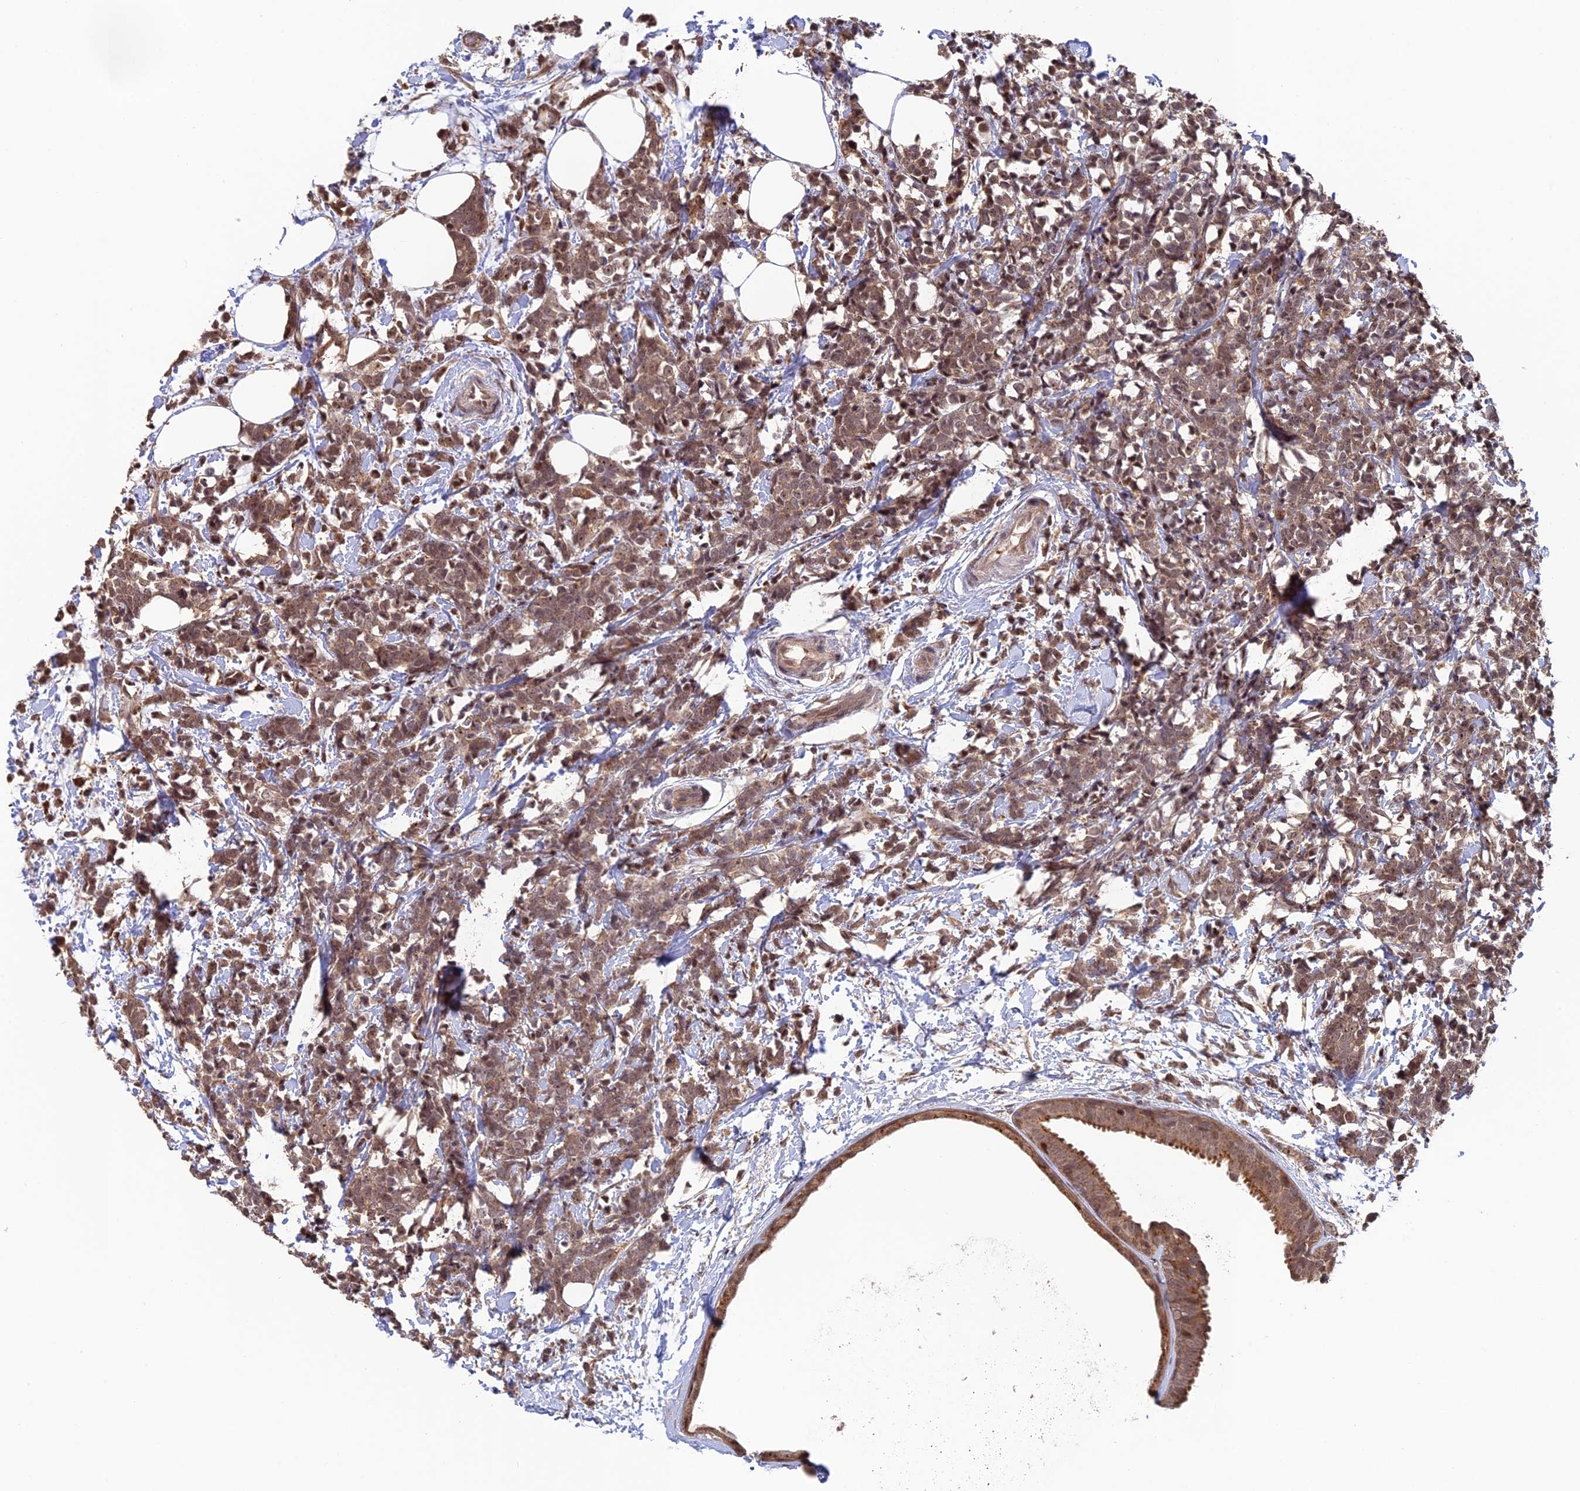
{"staining": {"intensity": "moderate", "quantity": ">75%", "location": "cytoplasmic/membranous,nuclear"}, "tissue": "breast cancer", "cell_type": "Tumor cells", "image_type": "cancer", "snomed": [{"axis": "morphology", "description": "Lobular carcinoma"}, {"axis": "topography", "description": "Breast"}], "caption": "Tumor cells display medium levels of moderate cytoplasmic/membranous and nuclear expression in about >75% of cells in human breast lobular carcinoma.", "gene": "OSBPL1A", "patient": {"sex": "female", "age": 58}}